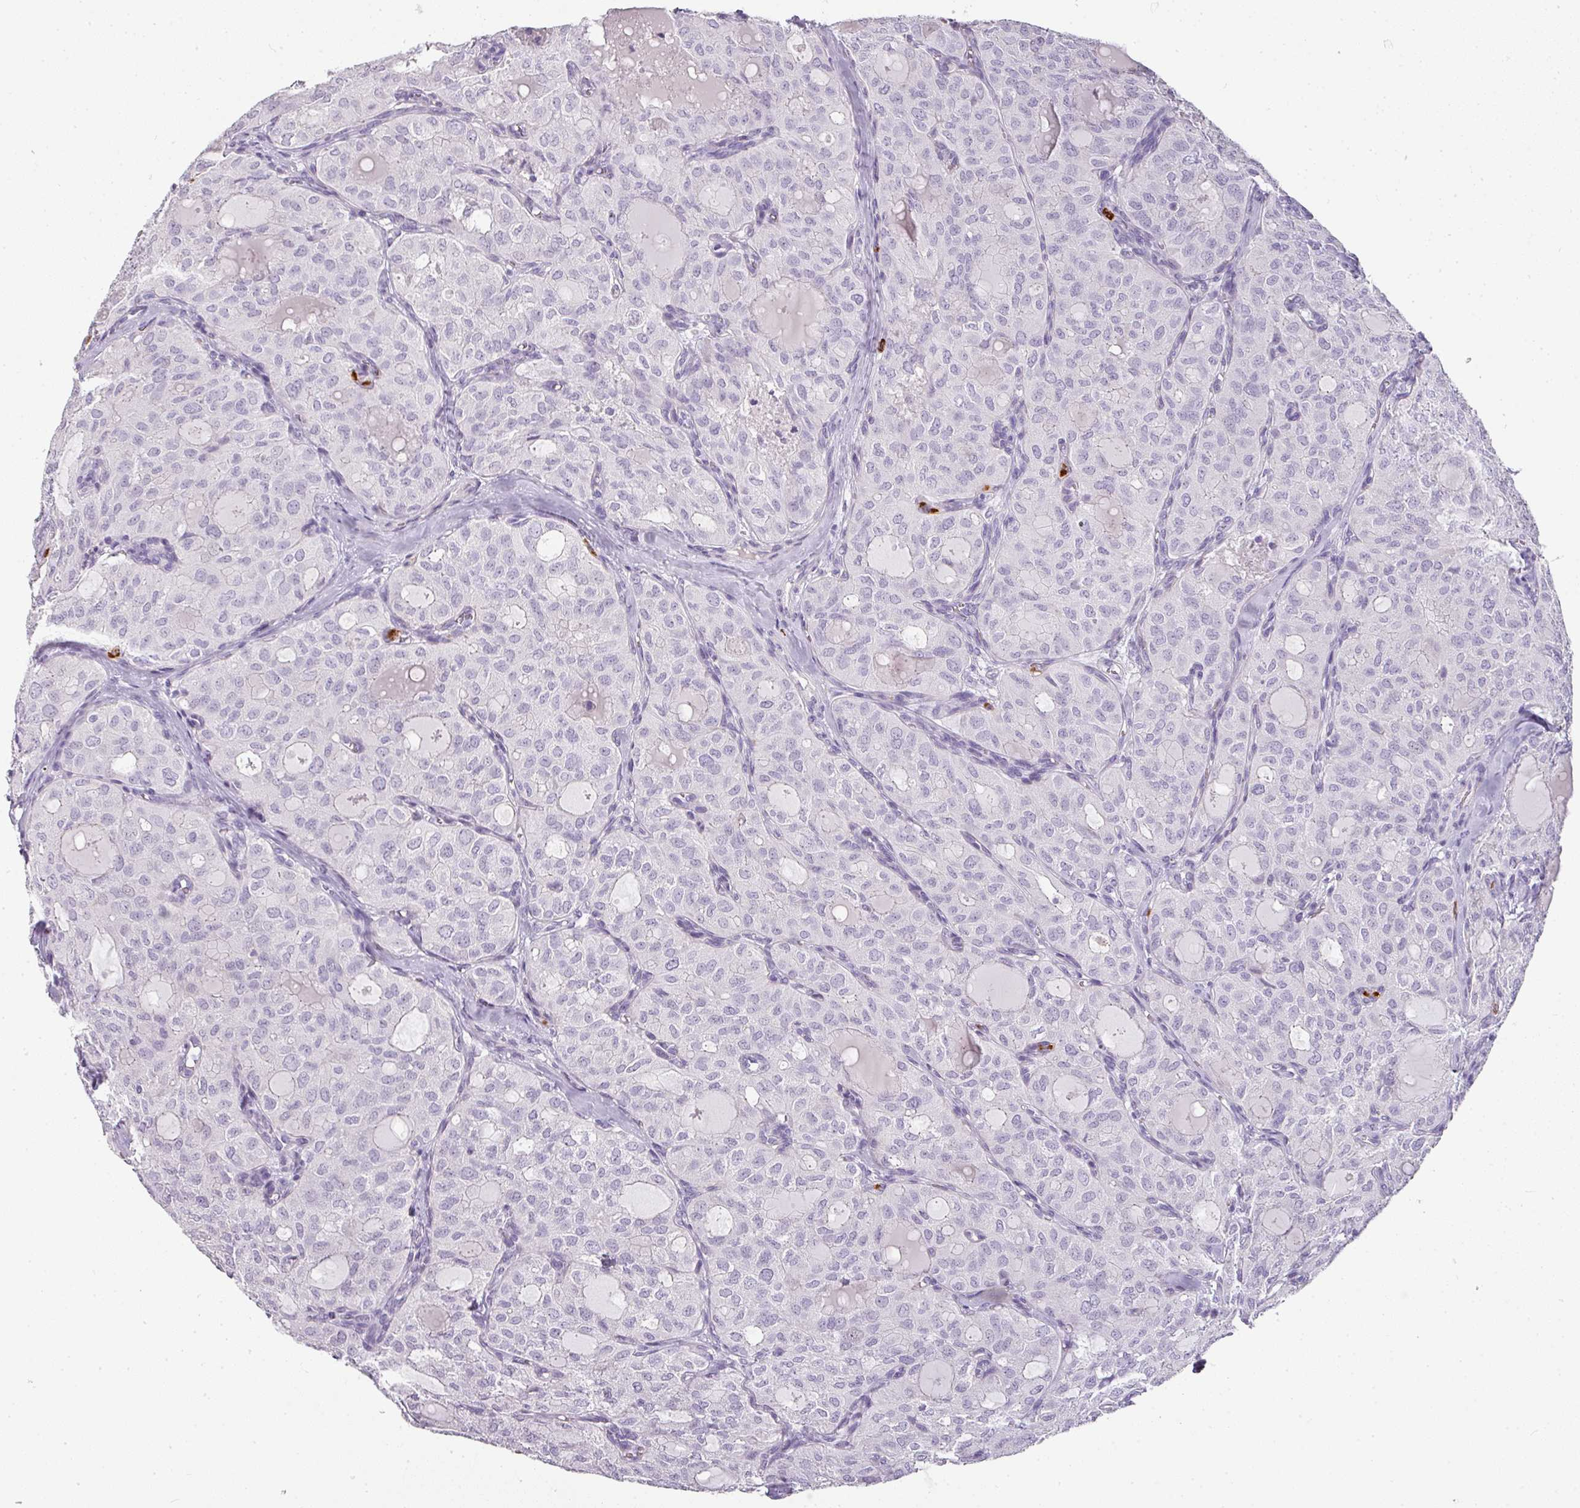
{"staining": {"intensity": "negative", "quantity": "none", "location": "none"}, "tissue": "thyroid cancer", "cell_type": "Tumor cells", "image_type": "cancer", "snomed": [{"axis": "morphology", "description": "Follicular adenoma carcinoma, NOS"}, {"axis": "topography", "description": "Thyroid gland"}], "caption": "A photomicrograph of follicular adenoma carcinoma (thyroid) stained for a protein displays no brown staining in tumor cells.", "gene": "CAMP", "patient": {"sex": "male", "age": 75}}